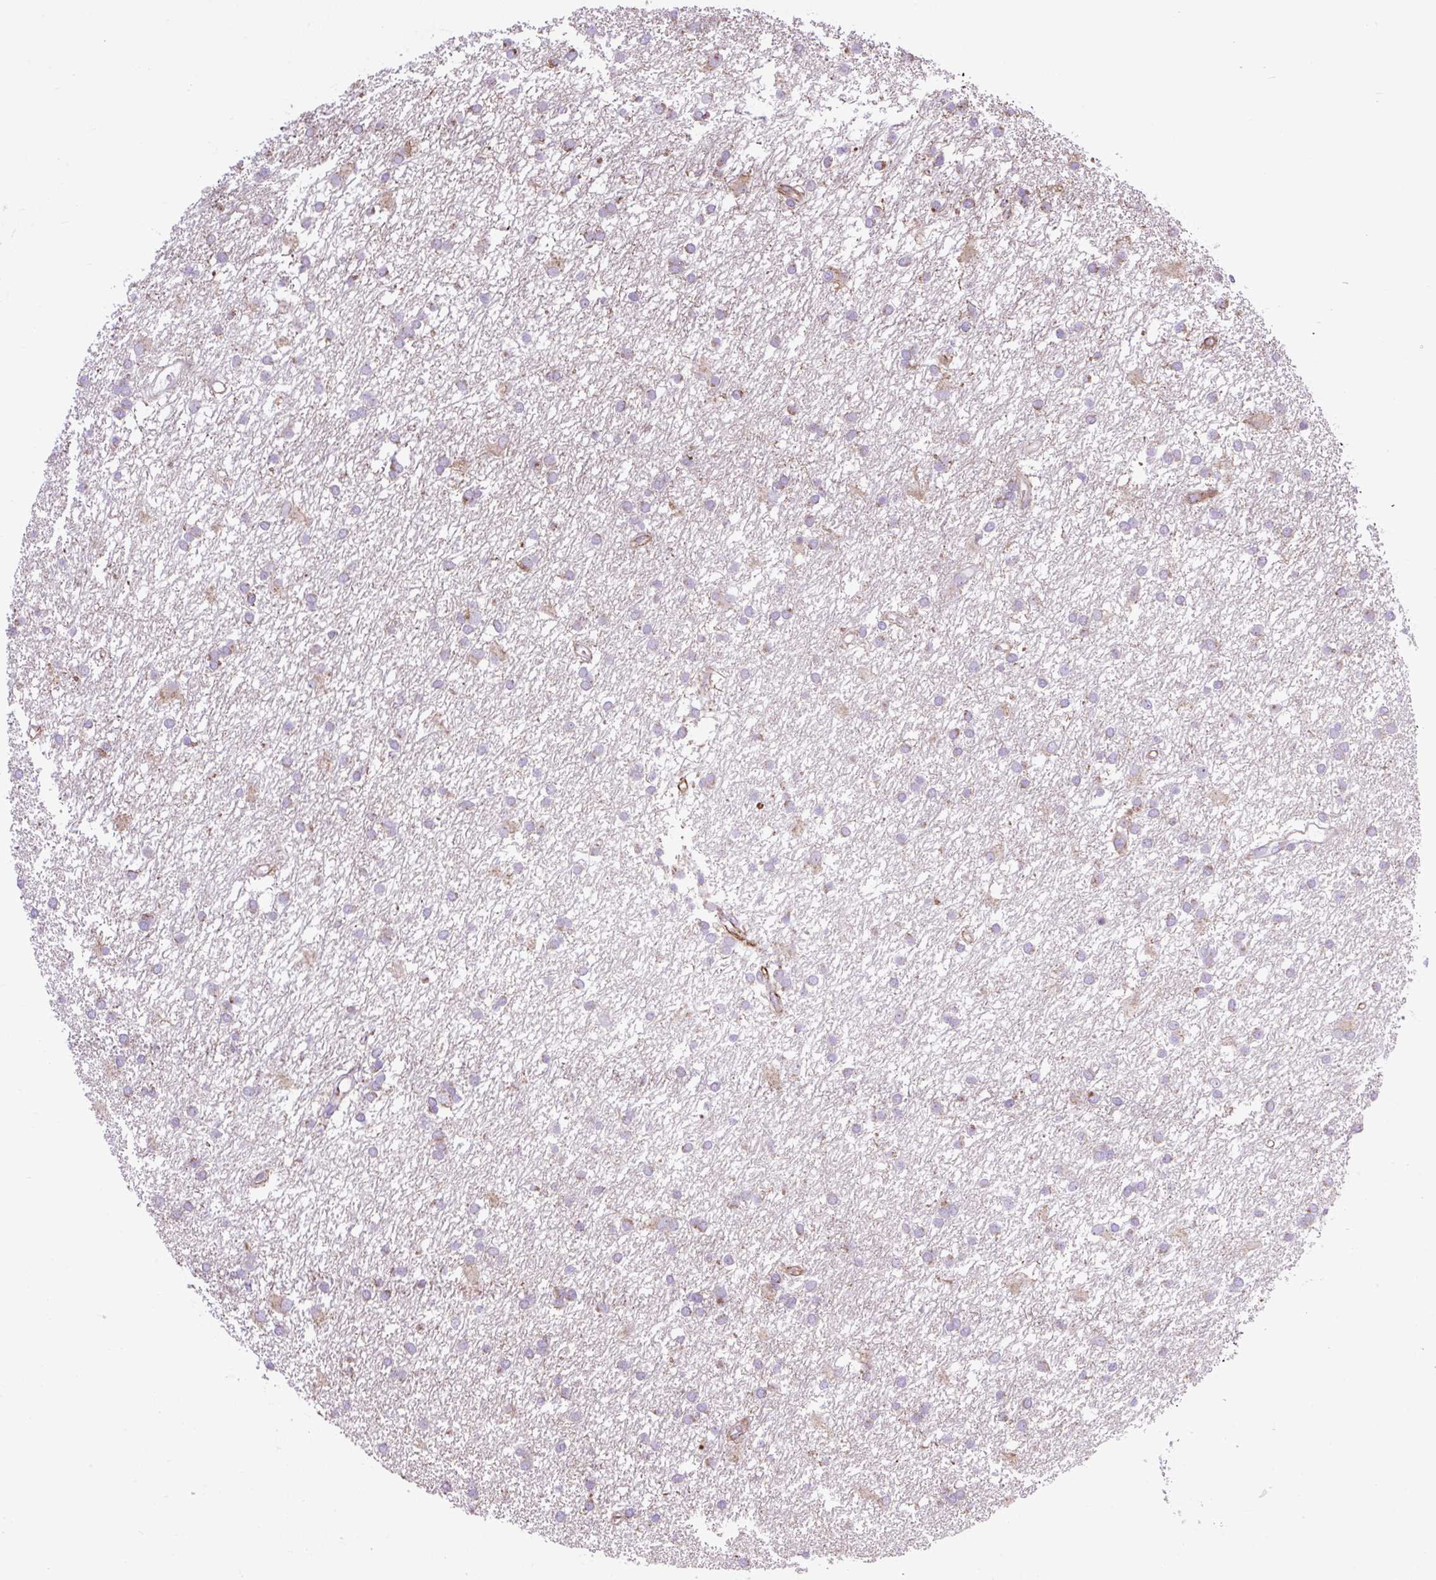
{"staining": {"intensity": "moderate", "quantity": "<25%", "location": "cytoplasmic/membranous"}, "tissue": "glioma", "cell_type": "Tumor cells", "image_type": "cancer", "snomed": [{"axis": "morphology", "description": "Glioma, malignant, High grade"}, {"axis": "topography", "description": "Brain"}], "caption": "High-magnification brightfield microscopy of malignant high-grade glioma stained with DAB (brown) and counterstained with hematoxylin (blue). tumor cells exhibit moderate cytoplasmic/membranous staining is present in about<25% of cells.", "gene": "RNASE10", "patient": {"sex": "male", "age": 77}}